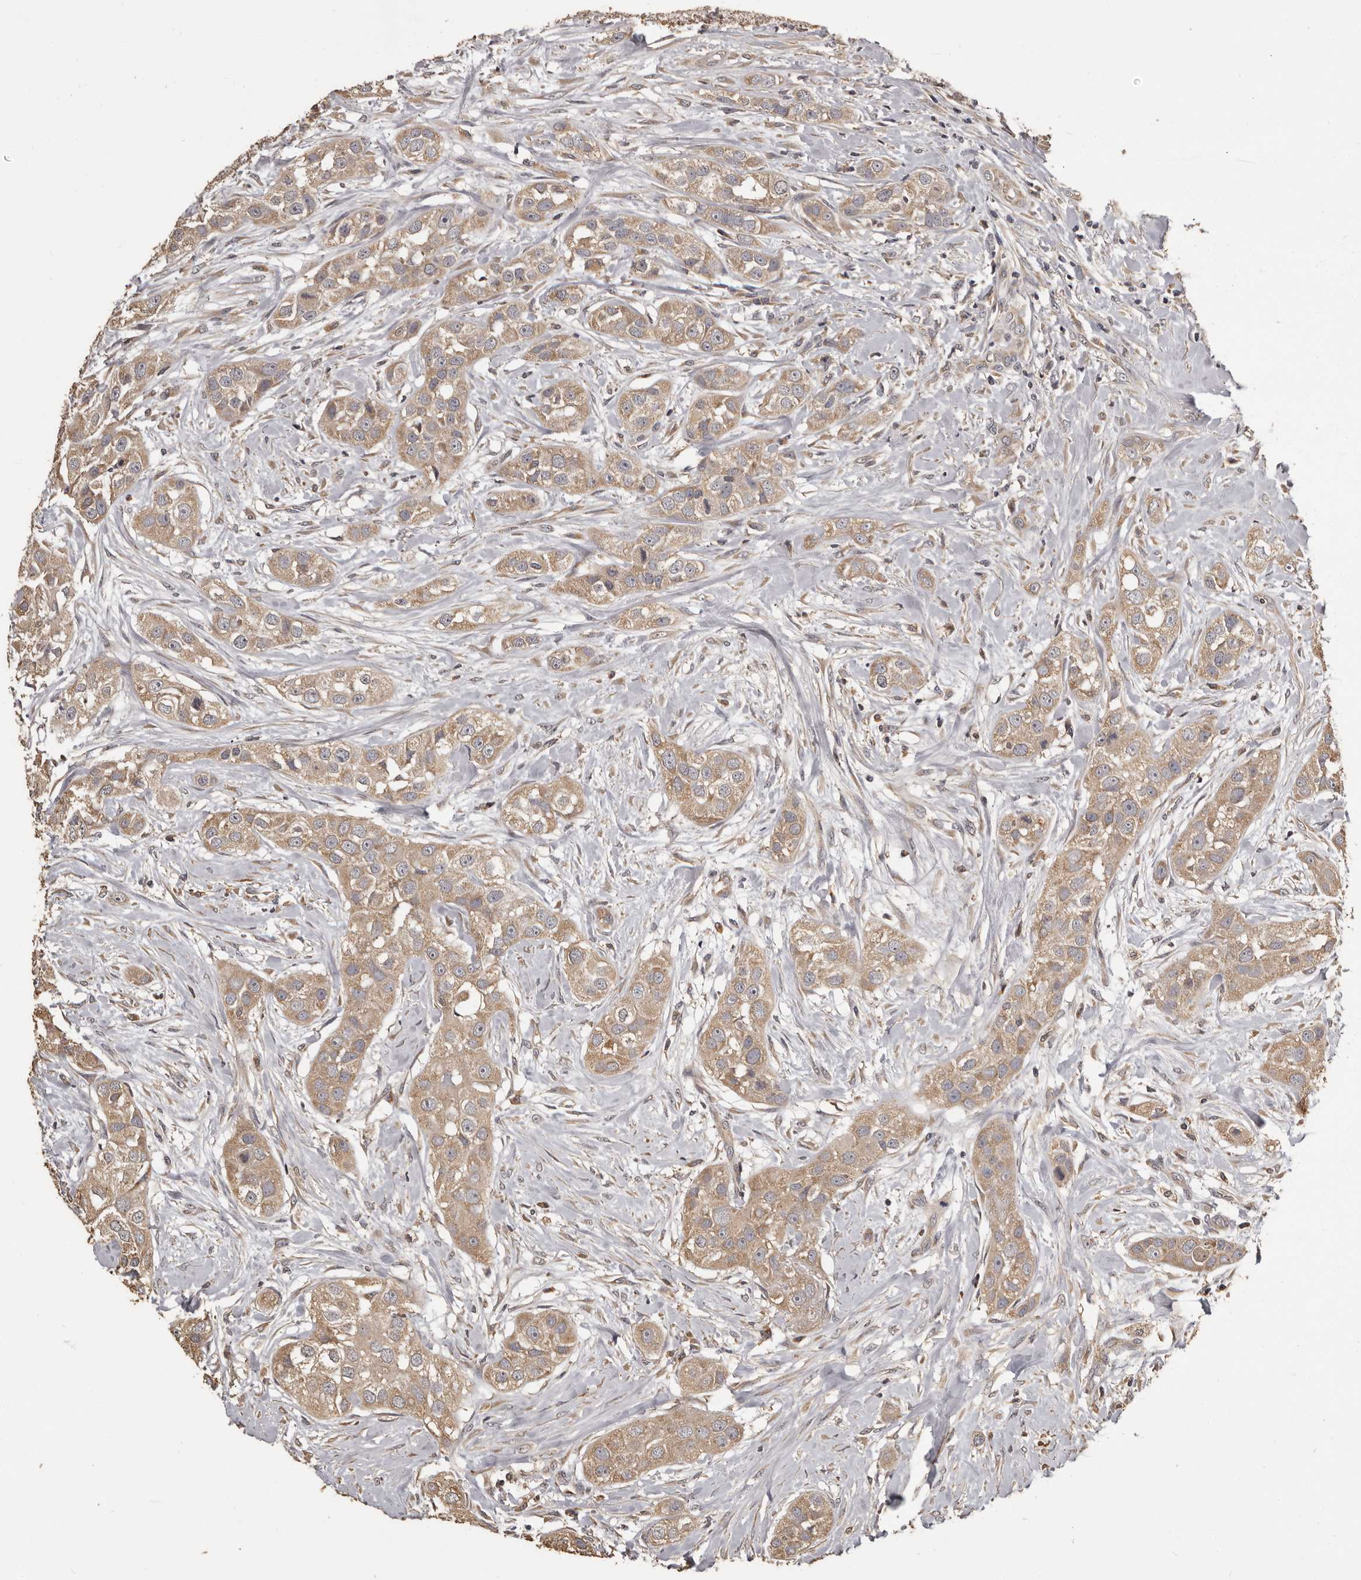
{"staining": {"intensity": "moderate", "quantity": ">75%", "location": "cytoplasmic/membranous"}, "tissue": "head and neck cancer", "cell_type": "Tumor cells", "image_type": "cancer", "snomed": [{"axis": "morphology", "description": "Normal tissue, NOS"}, {"axis": "morphology", "description": "Squamous cell carcinoma, NOS"}, {"axis": "topography", "description": "Skeletal muscle"}, {"axis": "topography", "description": "Head-Neck"}], "caption": "Protein expression analysis of human head and neck cancer reveals moderate cytoplasmic/membranous staining in about >75% of tumor cells.", "gene": "MGAT5", "patient": {"sex": "male", "age": 51}}